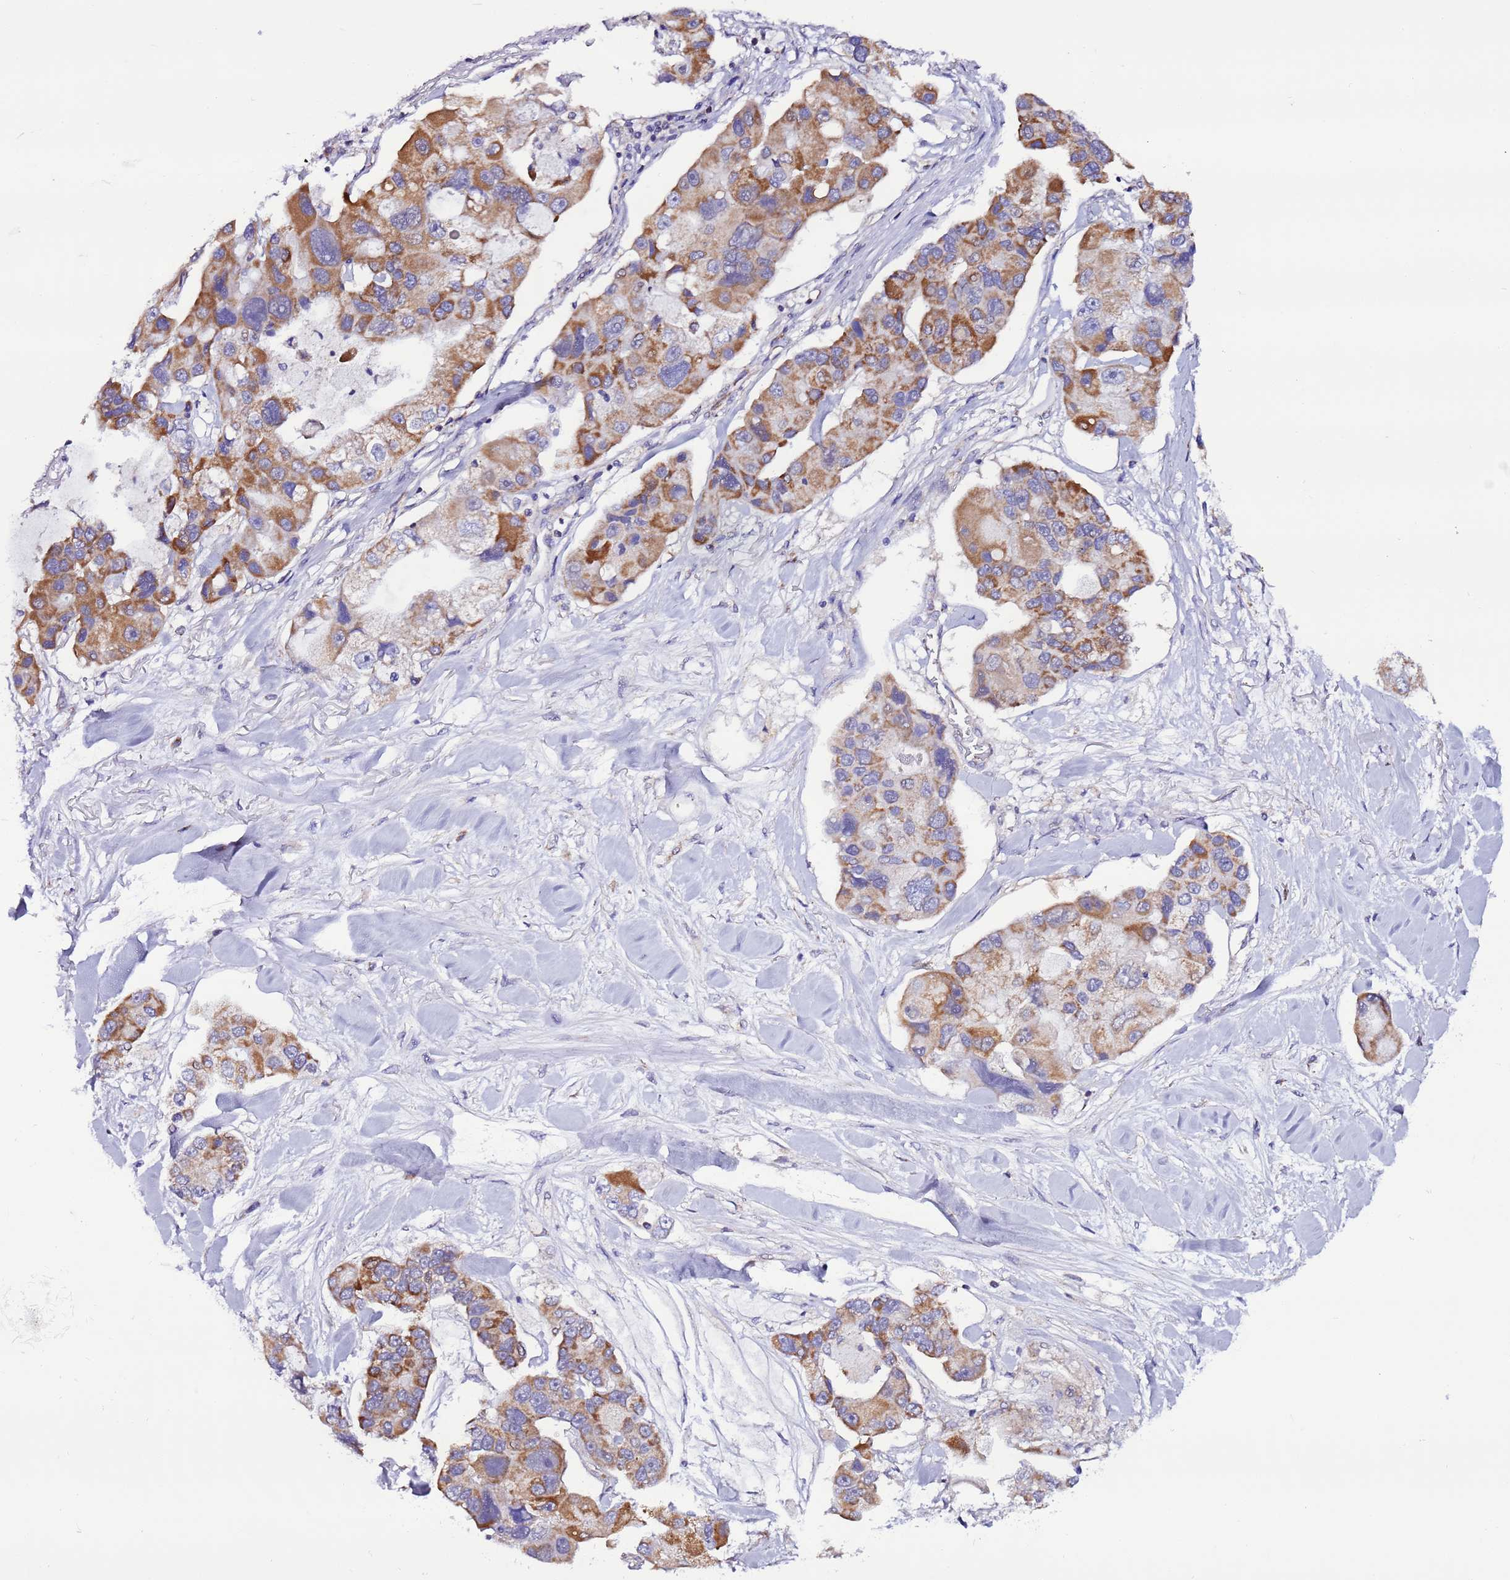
{"staining": {"intensity": "moderate", "quantity": ">75%", "location": "cytoplasmic/membranous"}, "tissue": "lung cancer", "cell_type": "Tumor cells", "image_type": "cancer", "snomed": [{"axis": "morphology", "description": "Adenocarcinoma, NOS"}, {"axis": "topography", "description": "Lung"}], "caption": "This photomicrograph exhibits lung cancer stained with IHC to label a protein in brown. The cytoplasmic/membranous of tumor cells show moderate positivity for the protein. Nuclei are counter-stained blue.", "gene": "UEVLD", "patient": {"sex": "female", "age": 54}}